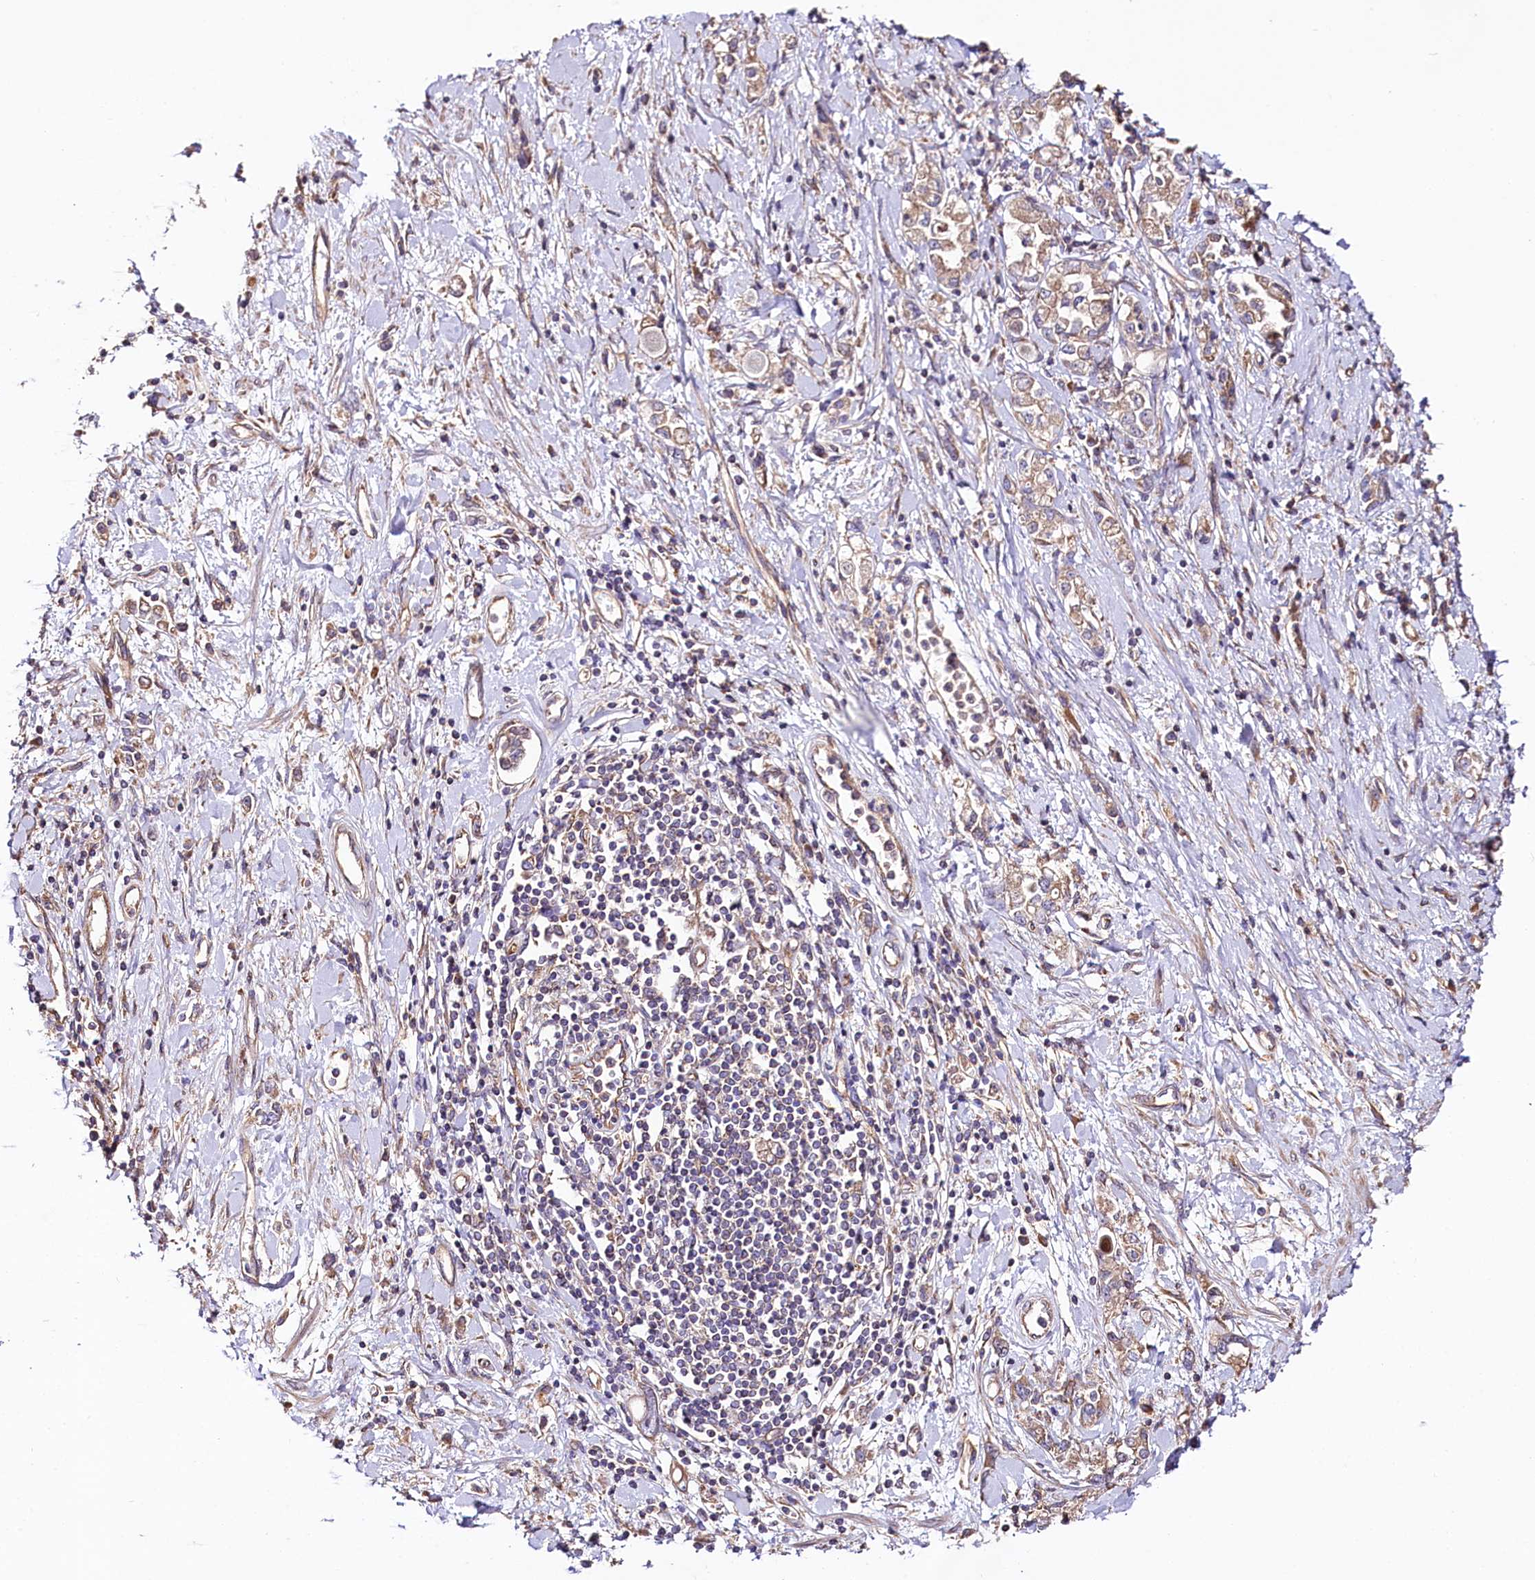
{"staining": {"intensity": "weak", "quantity": "25%-75%", "location": "cytoplasmic/membranous"}, "tissue": "stomach cancer", "cell_type": "Tumor cells", "image_type": "cancer", "snomed": [{"axis": "morphology", "description": "Adenocarcinoma, NOS"}, {"axis": "topography", "description": "Stomach"}], "caption": "Immunohistochemical staining of stomach adenocarcinoma displays weak cytoplasmic/membranous protein expression in about 25%-75% of tumor cells. (Stains: DAB in brown, nuclei in blue, Microscopy: brightfield microscopy at high magnification).", "gene": "CEP295", "patient": {"sex": "female", "age": 76}}